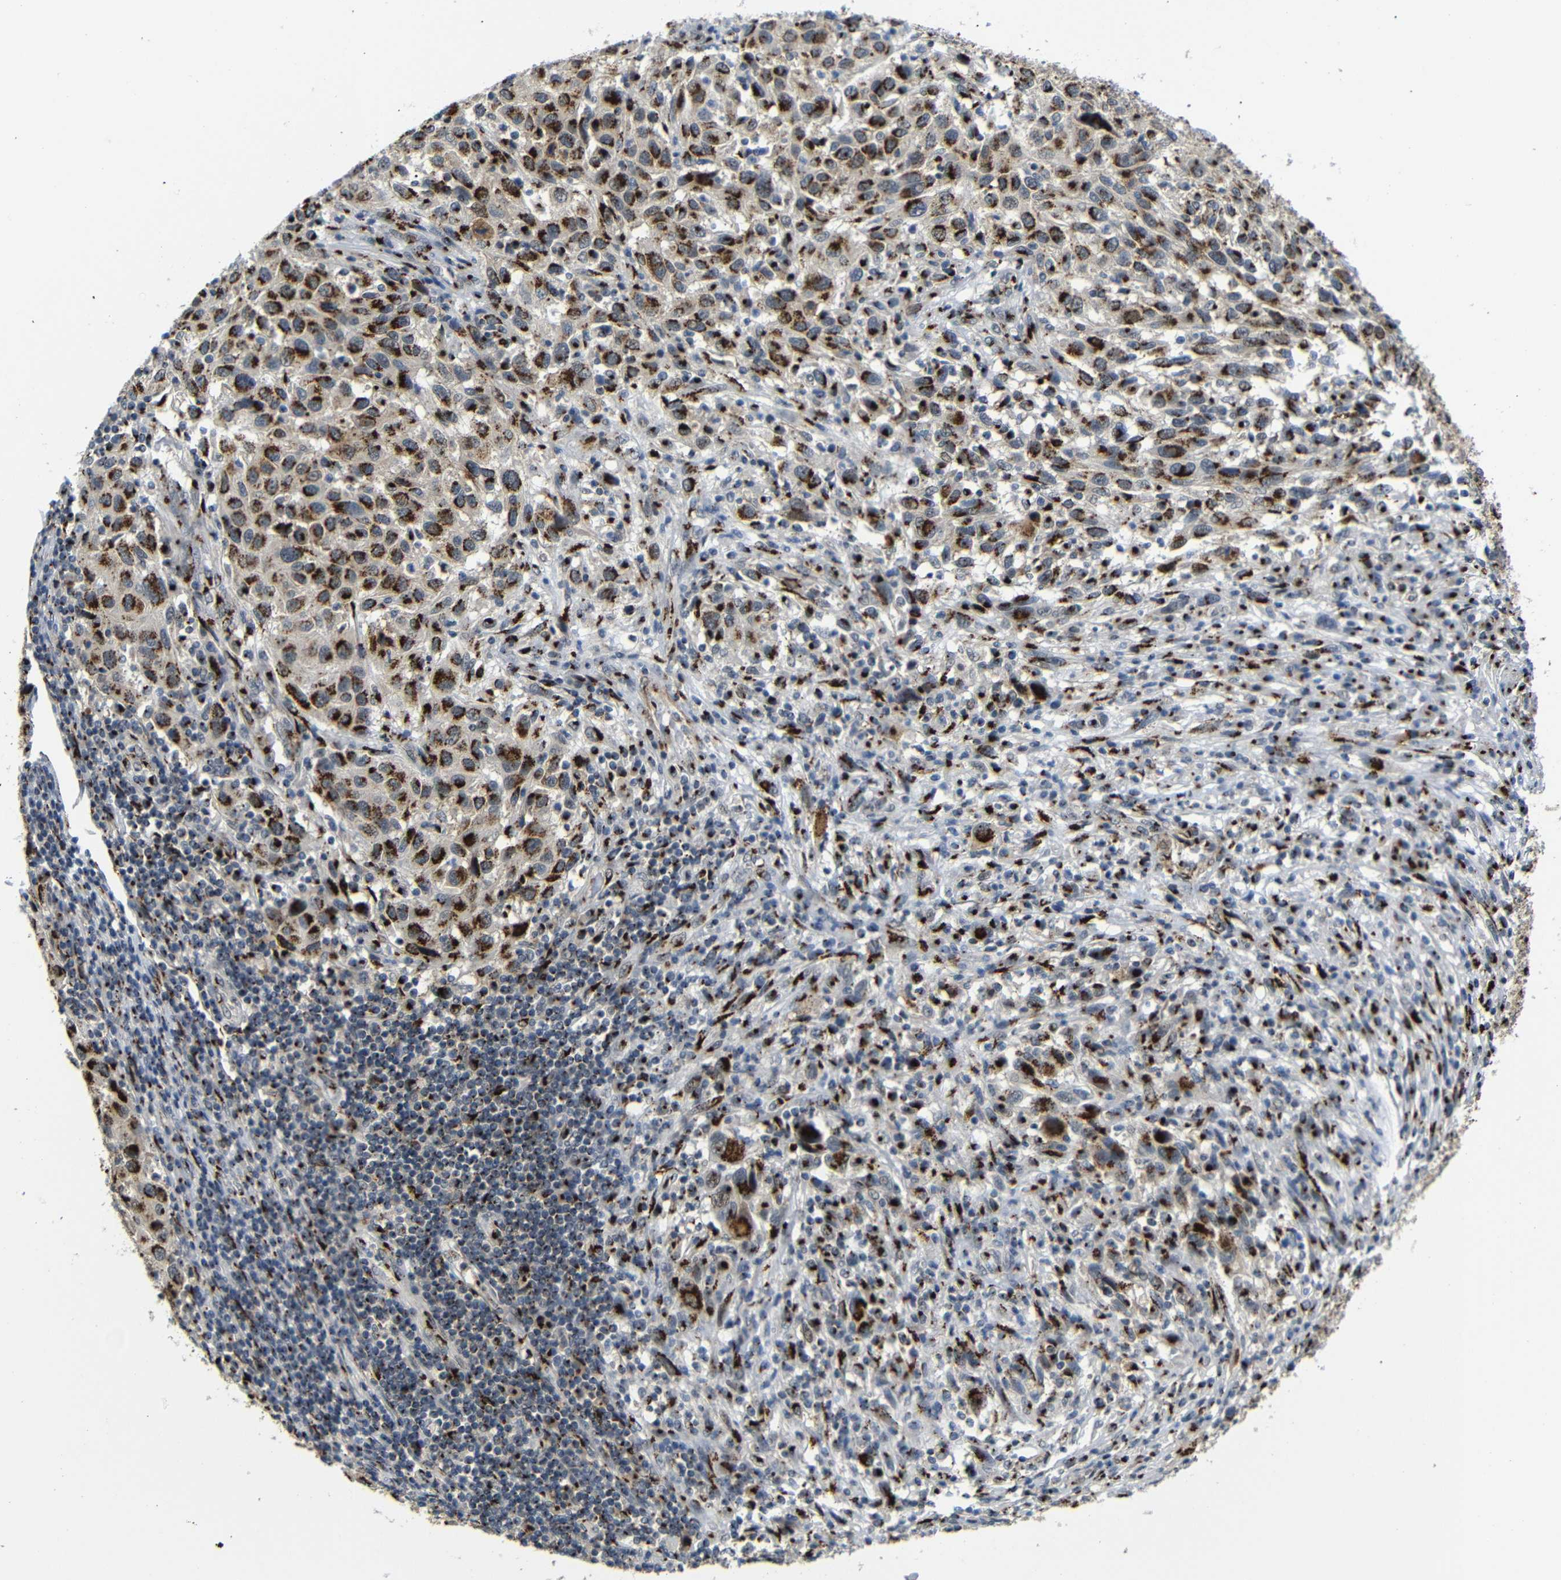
{"staining": {"intensity": "strong", "quantity": ">75%", "location": "cytoplasmic/membranous"}, "tissue": "melanoma", "cell_type": "Tumor cells", "image_type": "cancer", "snomed": [{"axis": "morphology", "description": "Malignant melanoma, Metastatic site"}, {"axis": "topography", "description": "Lymph node"}], "caption": "Immunohistochemical staining of human melanoma demonstrates high levels of strong cytoplasmic/membranous staining in approximately >75% of tumor cells.", "gene": "TGOLN2", "patient": {"sex": "male", "age": 61}}